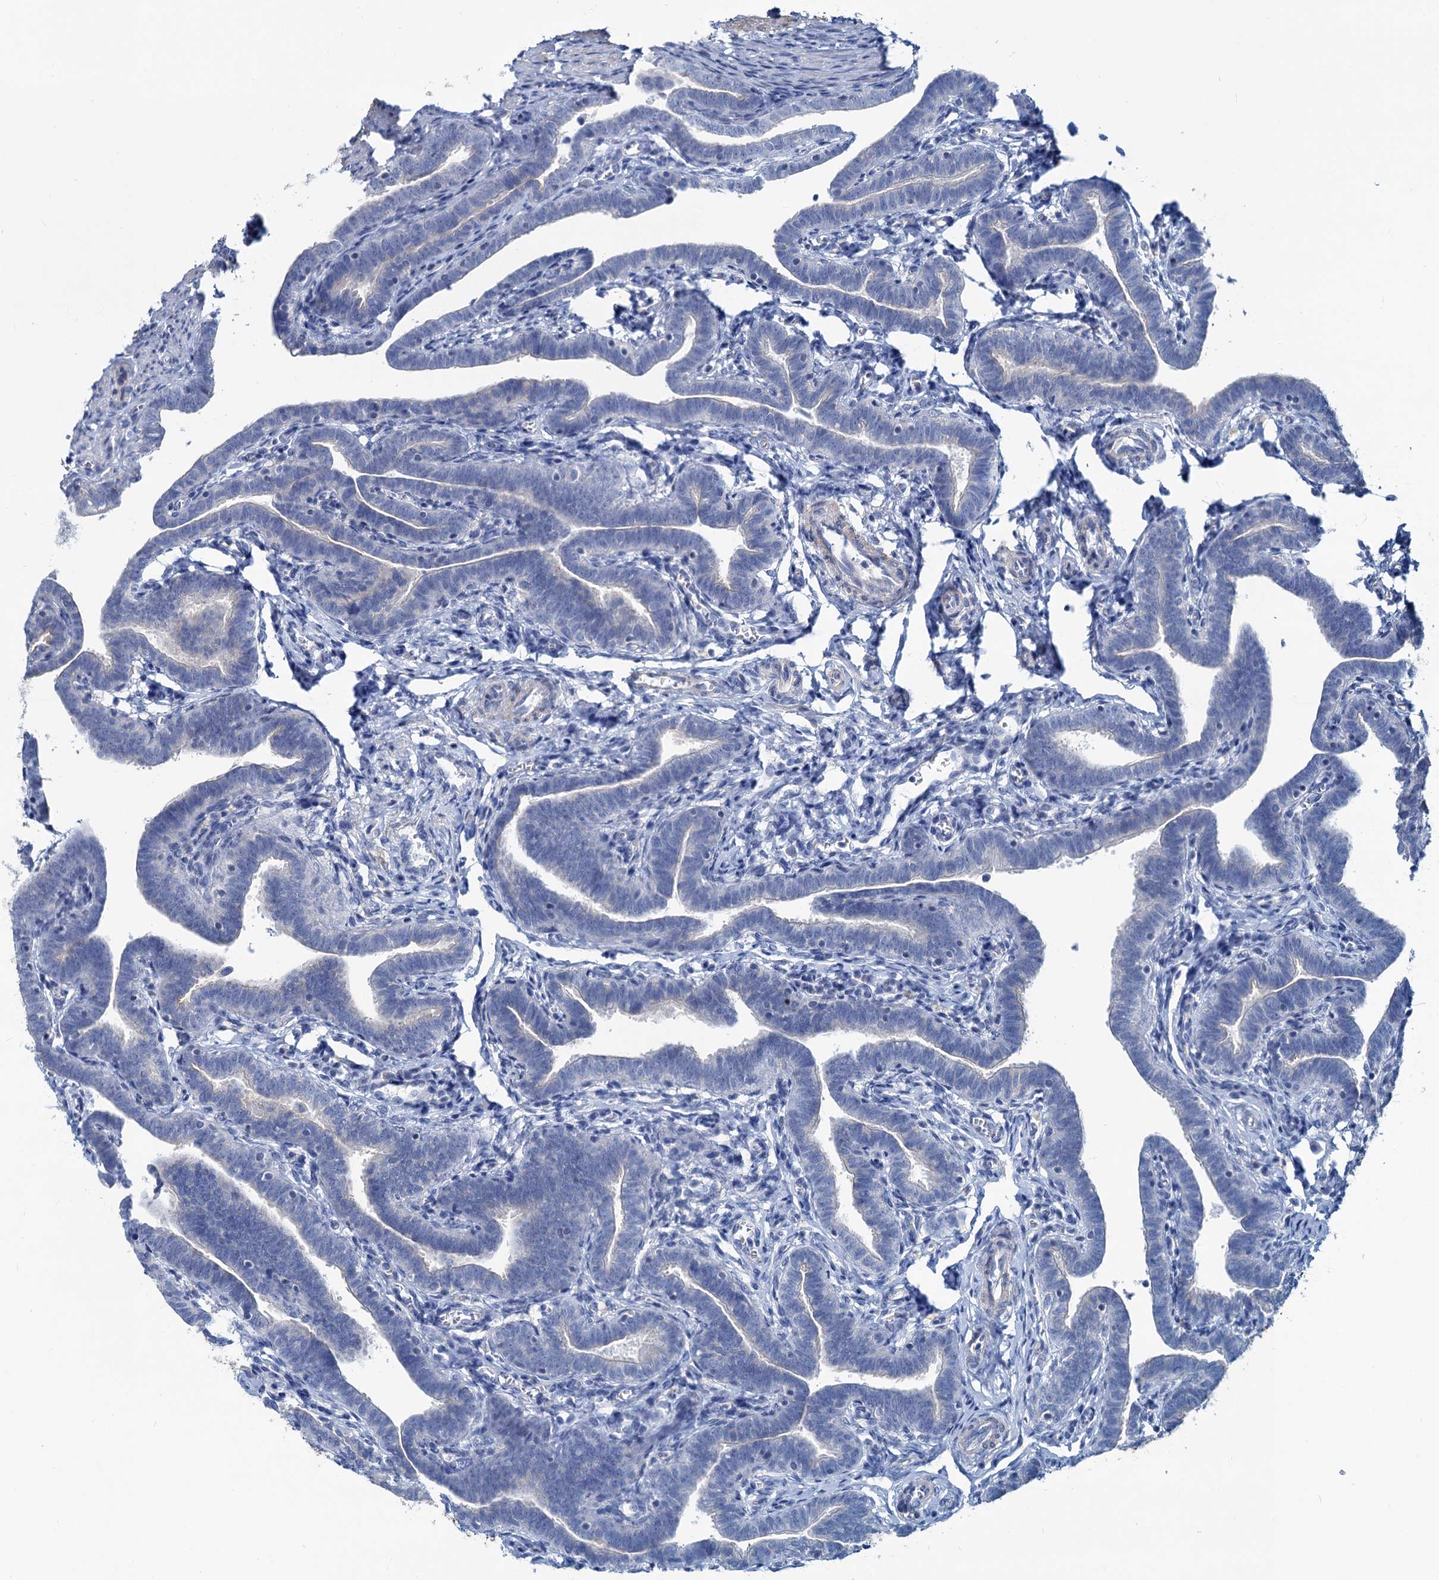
{"staining": {"intensity": "negative", "quantity": "none", "location": "none"}, "tissue": "fallopian tube", "cell_type": "Glandular cells", "image_type": "normal", "snomed": [{"axis": "morphology", "description": "Normal tissue, NOS"}, {"axis": "topography", "description": "Fallopian tube"}], "caption": "Immunohistochemistry (IHC) of benign human fallopian tube shows no staining in glandular cells.", "gene": "SLC1A3", "patient": {"sex": "female", "age": 36}}